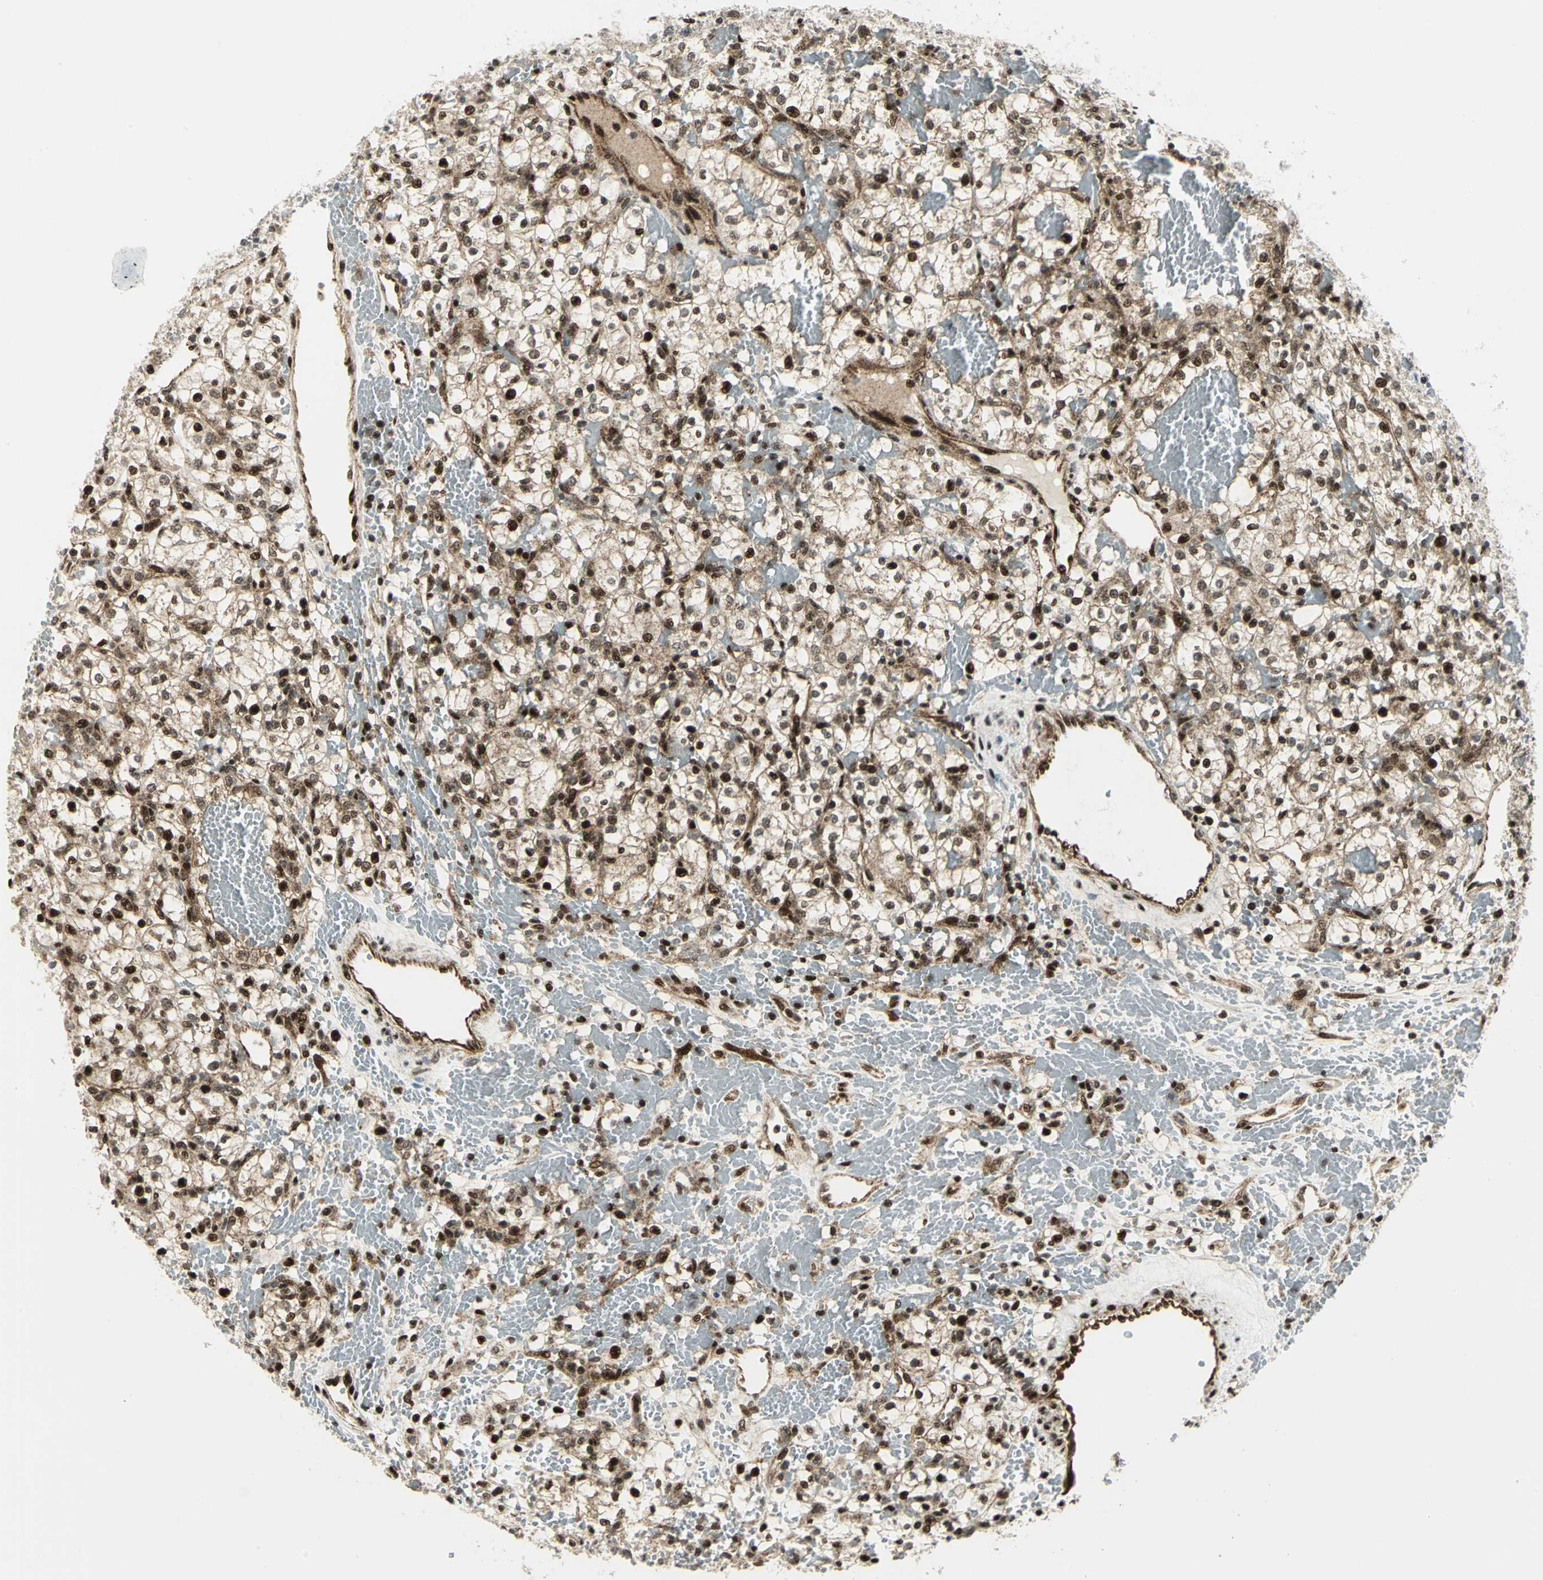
{"staining": {"intensity": "strong", "quantity": ">75%", "location": "cytoplasmic/membranous,nuclear"}, "tissue": "renal cancer", "cell_type": "Tumor cells", "image_type": "cancer", "snomed": [{"axis": "morphology", "description": "Adenocarcinoma, NOS"}, {"axis": "topography", "description": "Kidney"}], "caption": "High-power microscopy captured an immunohistochemistry image of renal adenocarcinoma, revealing strong cytoplasmic/membranous and nuclear positivity in approximately >75% of tumor cells. Using DAB (brown) and hematoxylin (blue) stains, captured at high magnification using brightfield microscopy.", "gene": "COPS5", "patient": {"sex": "female", "age": 60}}